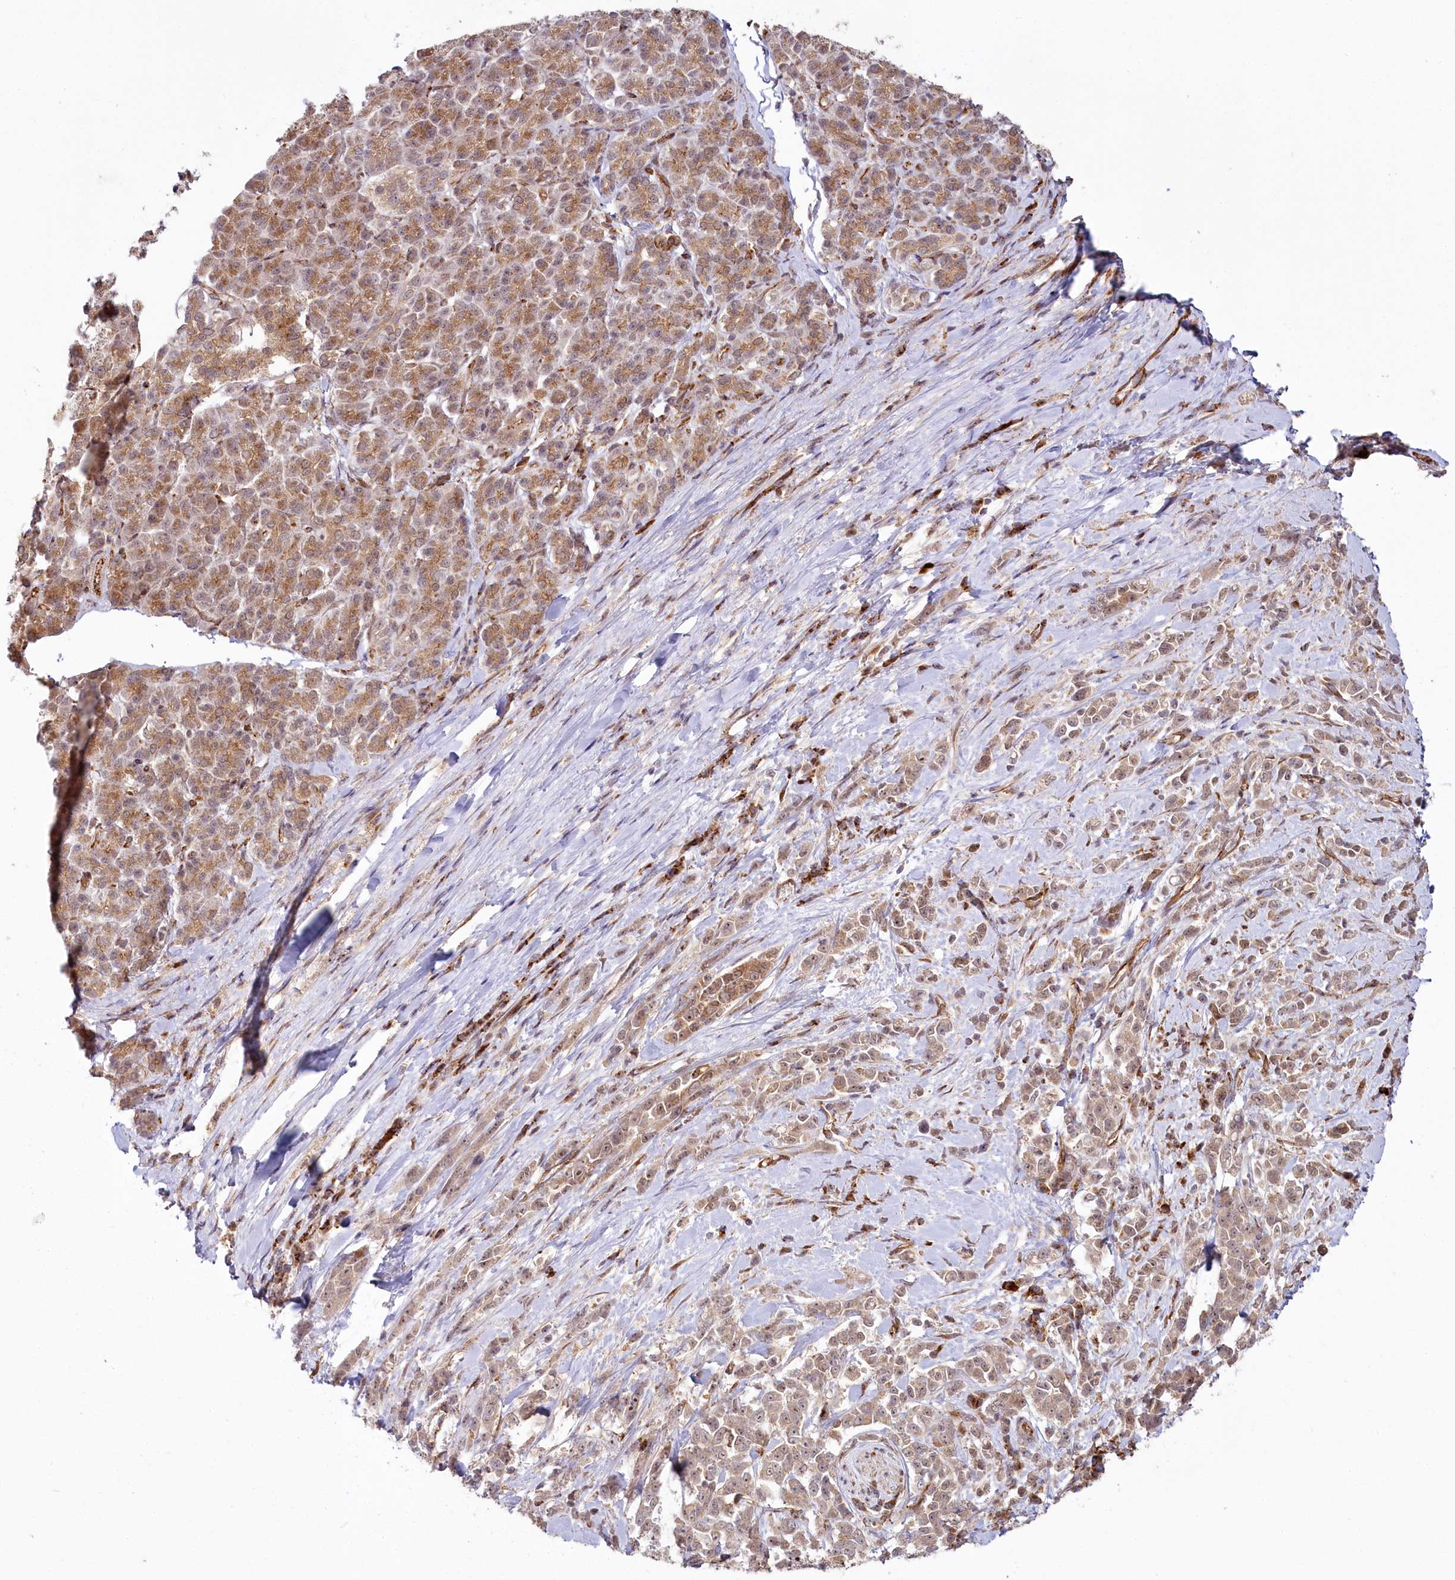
{"staining": {"intensity": "weak", "quantity": ">75%", "location": "cytoplasmic/membranous,nuclear"}, "tissue": "pancreatic cancer", "cell_type": "Tumor cells", "image_type": "cancer", "snomed": [{"axis": "morphology", "description": "Normal tissue, NOS"}, {"axis": "morphology", "description": "Adenocarcinoma, NOS"}, {"axis": "topography", "description": "Pancreas"}], "caption": "Protein positivity by immunohistochemistry (IHC) exhibits weak cytoplasmic/membranous and nuclear expression in about >75% of tumor cells in pancreatic adenocarcinoma.", "gene": "ALKBH8", "patient": {"sex": "female", "age": 64}}